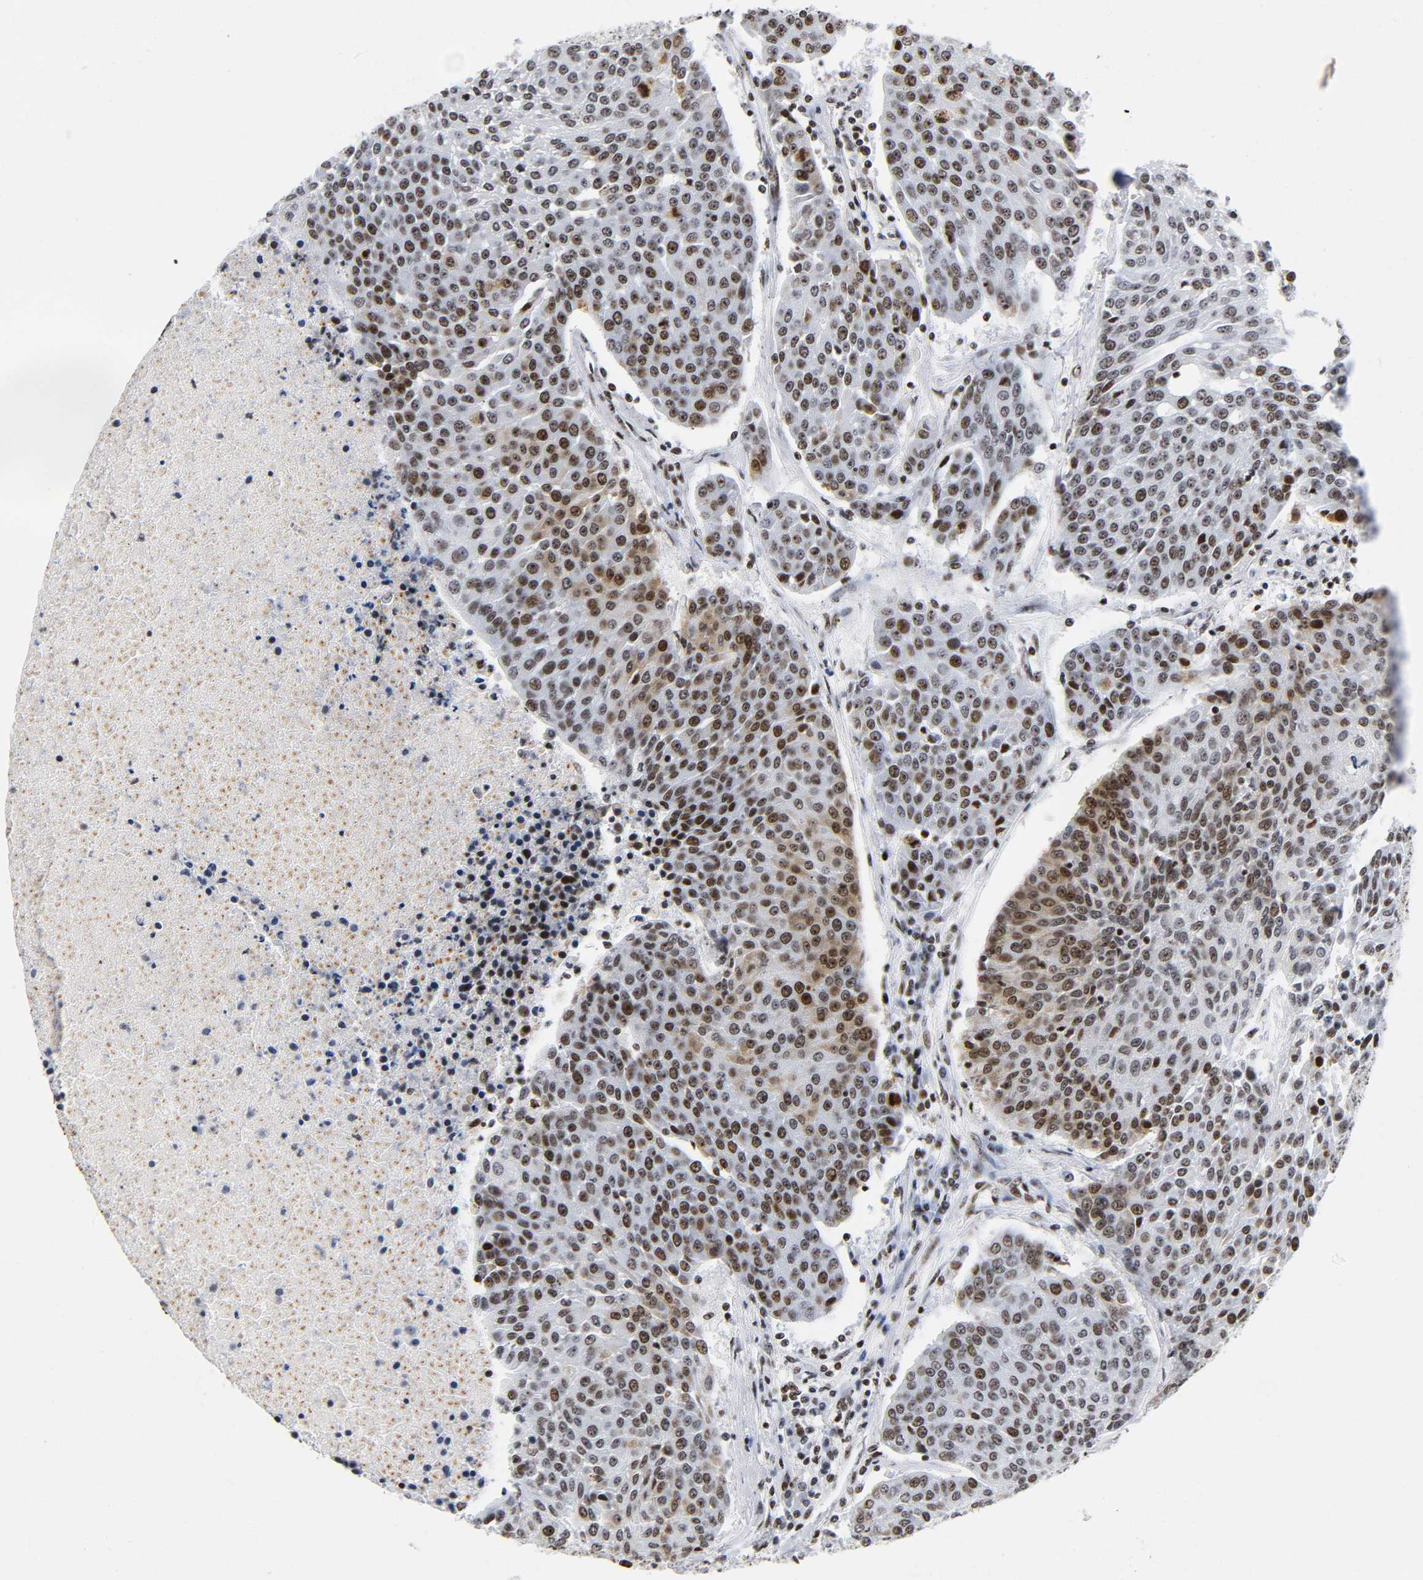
{"staining": {"intensity": "moderate", "quantity": ">75%", "location": "nuclear"}, "tissue": "urothelial cancer", "cell_type": "Tumor cells", "image_type": "cancer", "snomed": [{"axis": "morphology", "description": "Urothelial carcinoma, High grade"}, {"axis": "topography", "description": "Urinary bladder"}], "caption": "This image displays IHC staining of high-grade urothelial carcinoma, with medium moderate nuclear positivity in approximately >75% of tumor cells.", "gene": "UBTF", "patient": {"sex": "female", "age": 85}}